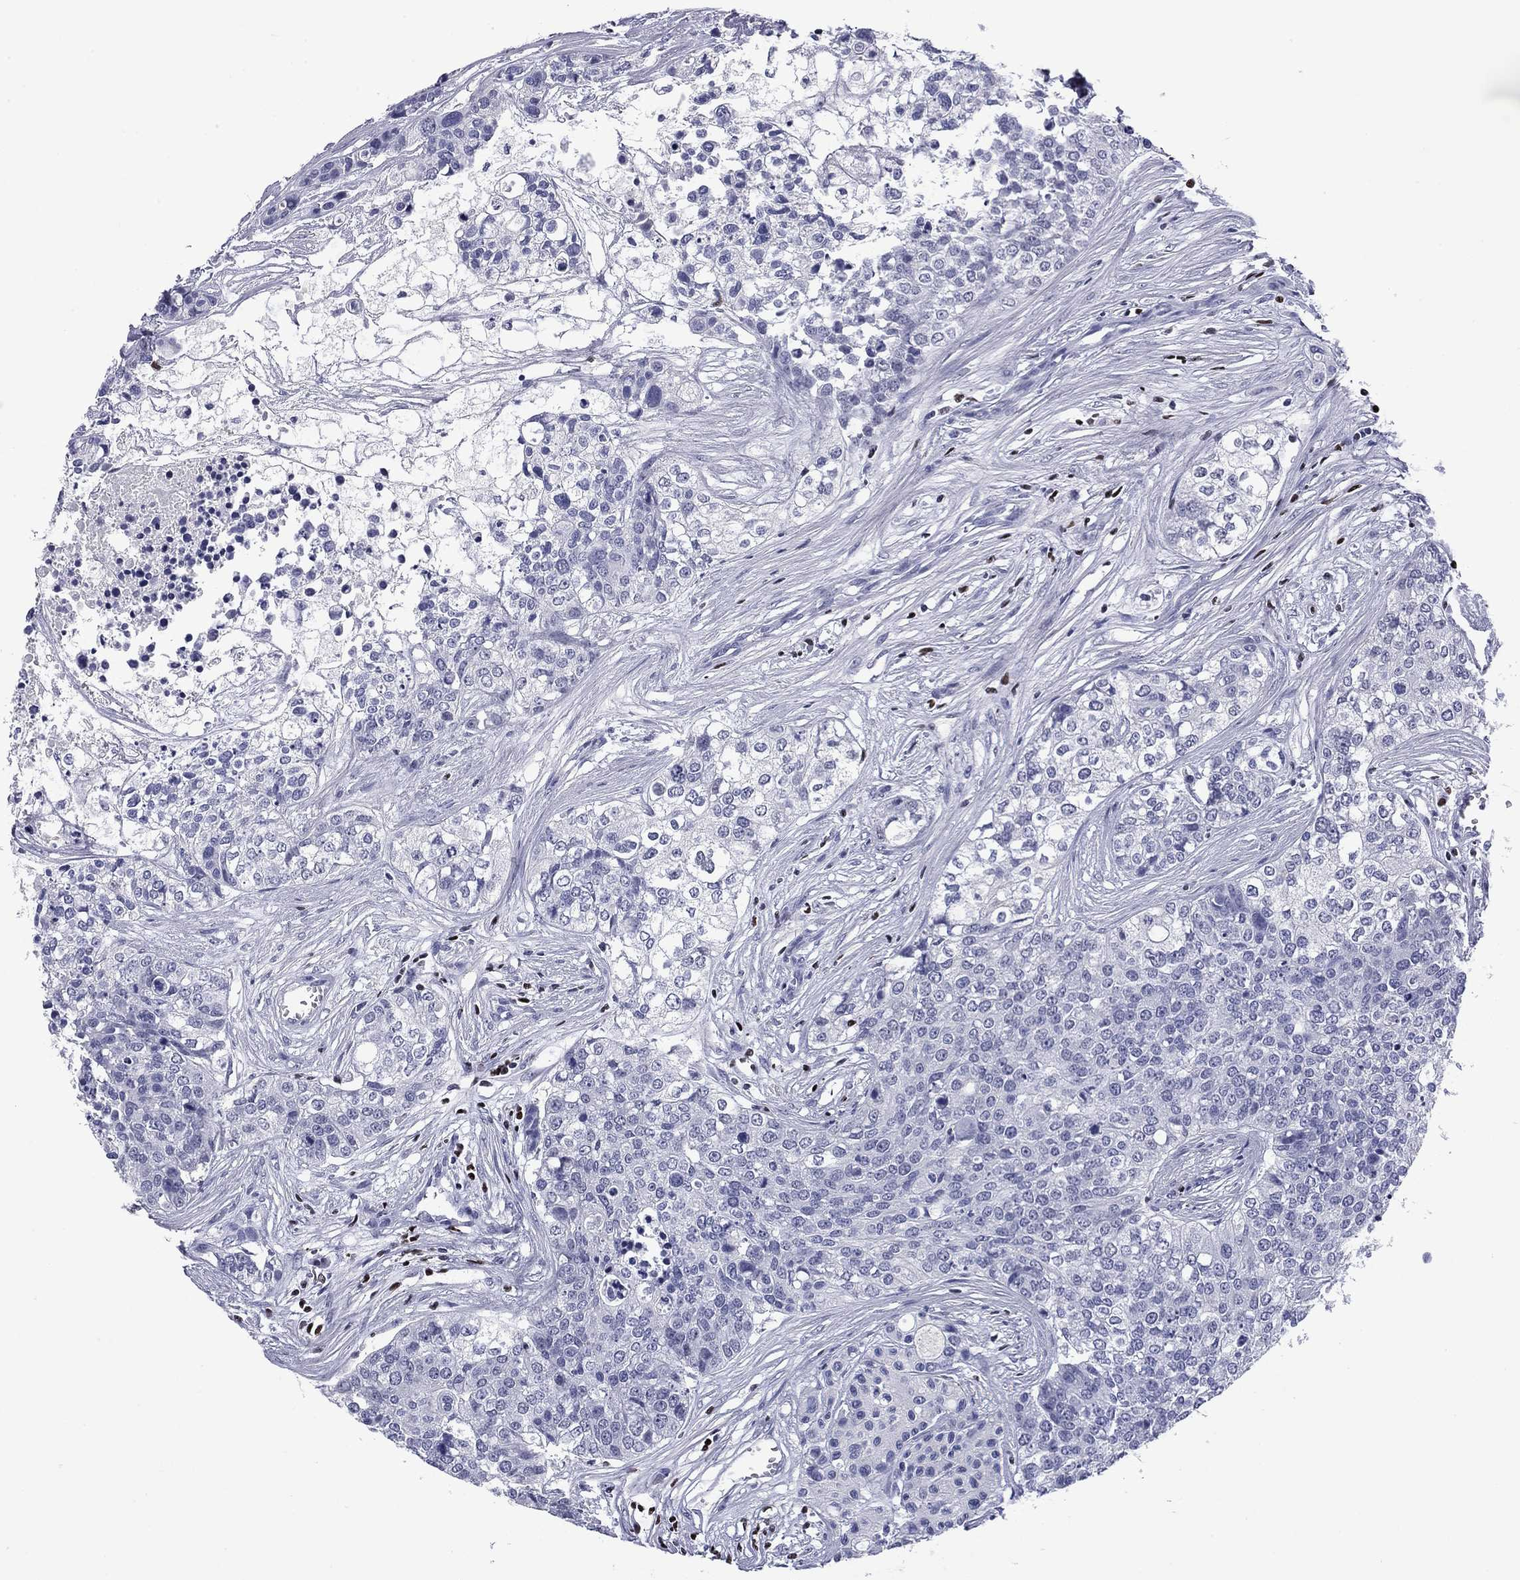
{"staining": {"intensity": "negative", "quantity": "none", "location": "none"}, "tissue": "carcinoid", "cell_type": "Tumor cells", "image_type": "cancer", "snomed": [{"axis": "morphology", "description": "Carcinoid, malignant, NOS"}, {"axis": "topography", "description": "Colon"}], "caption": "This is a histopathology image of immunohistochemistry (IHC) staining of carcinoid (malignant), which shows no positivity in tumor cells.", "gene": "IKZF3", "patient": {"sex": "male", "age": 81}}